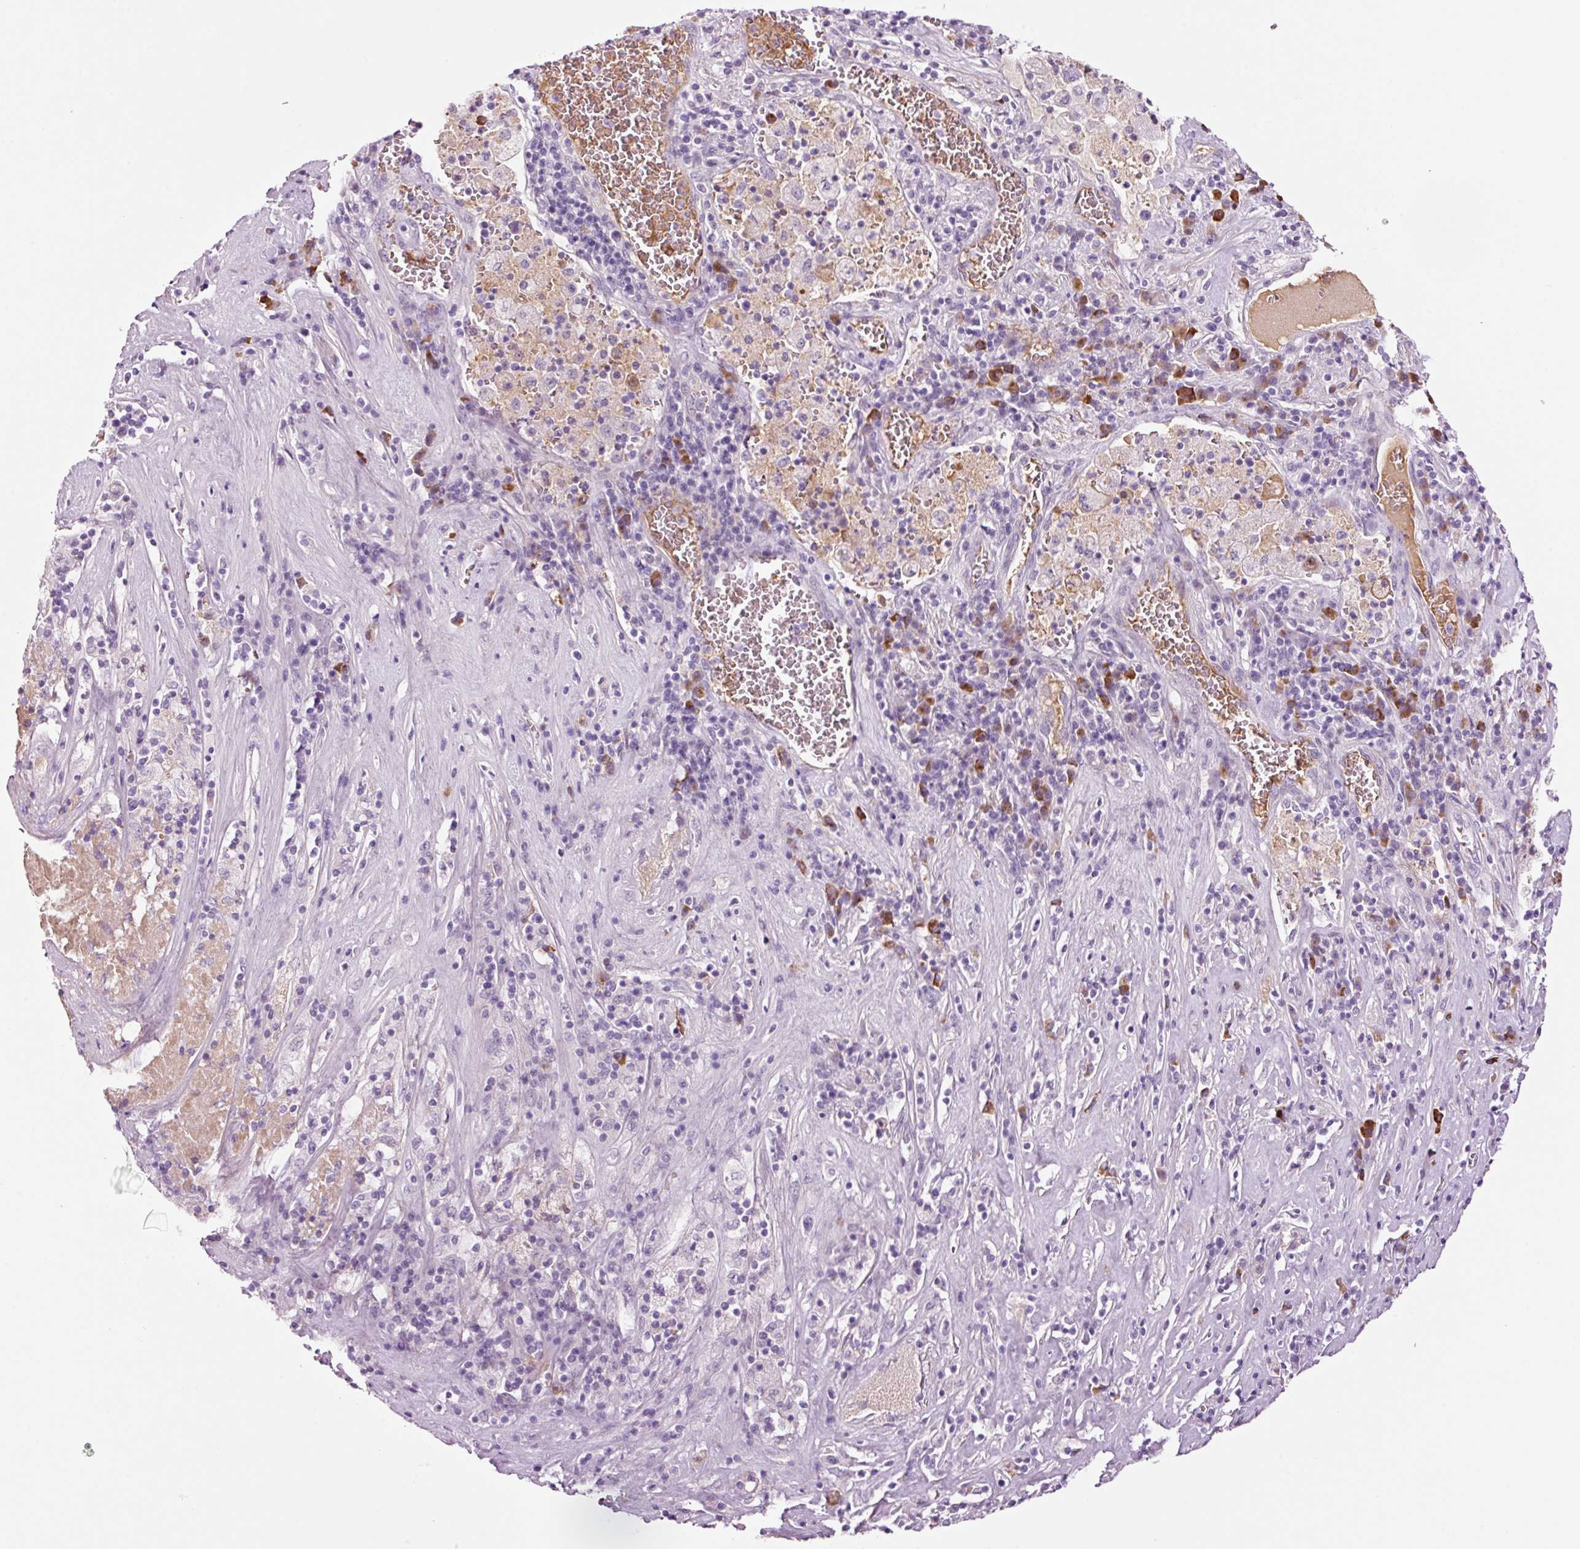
{"staining": {"intensity": "negative", "quantity": "none", "location": "none"}, "tissue": "pancreatic cancer", "cell_type": "Tumor cells", "image_type": "cancer", "snomed": [{"axis": "morphology", "description": "Adenocarcinoma, NOS"}, {"axis": "topography", "description": "Pancreas"}], "caption": "High power microscopy micrograph of an IHC photomicrograph of pancreatic cancer, revealing no significant expression in tumor cells.", "gene": "KLF1", "patient": {"sex": "male", "age": 63}}